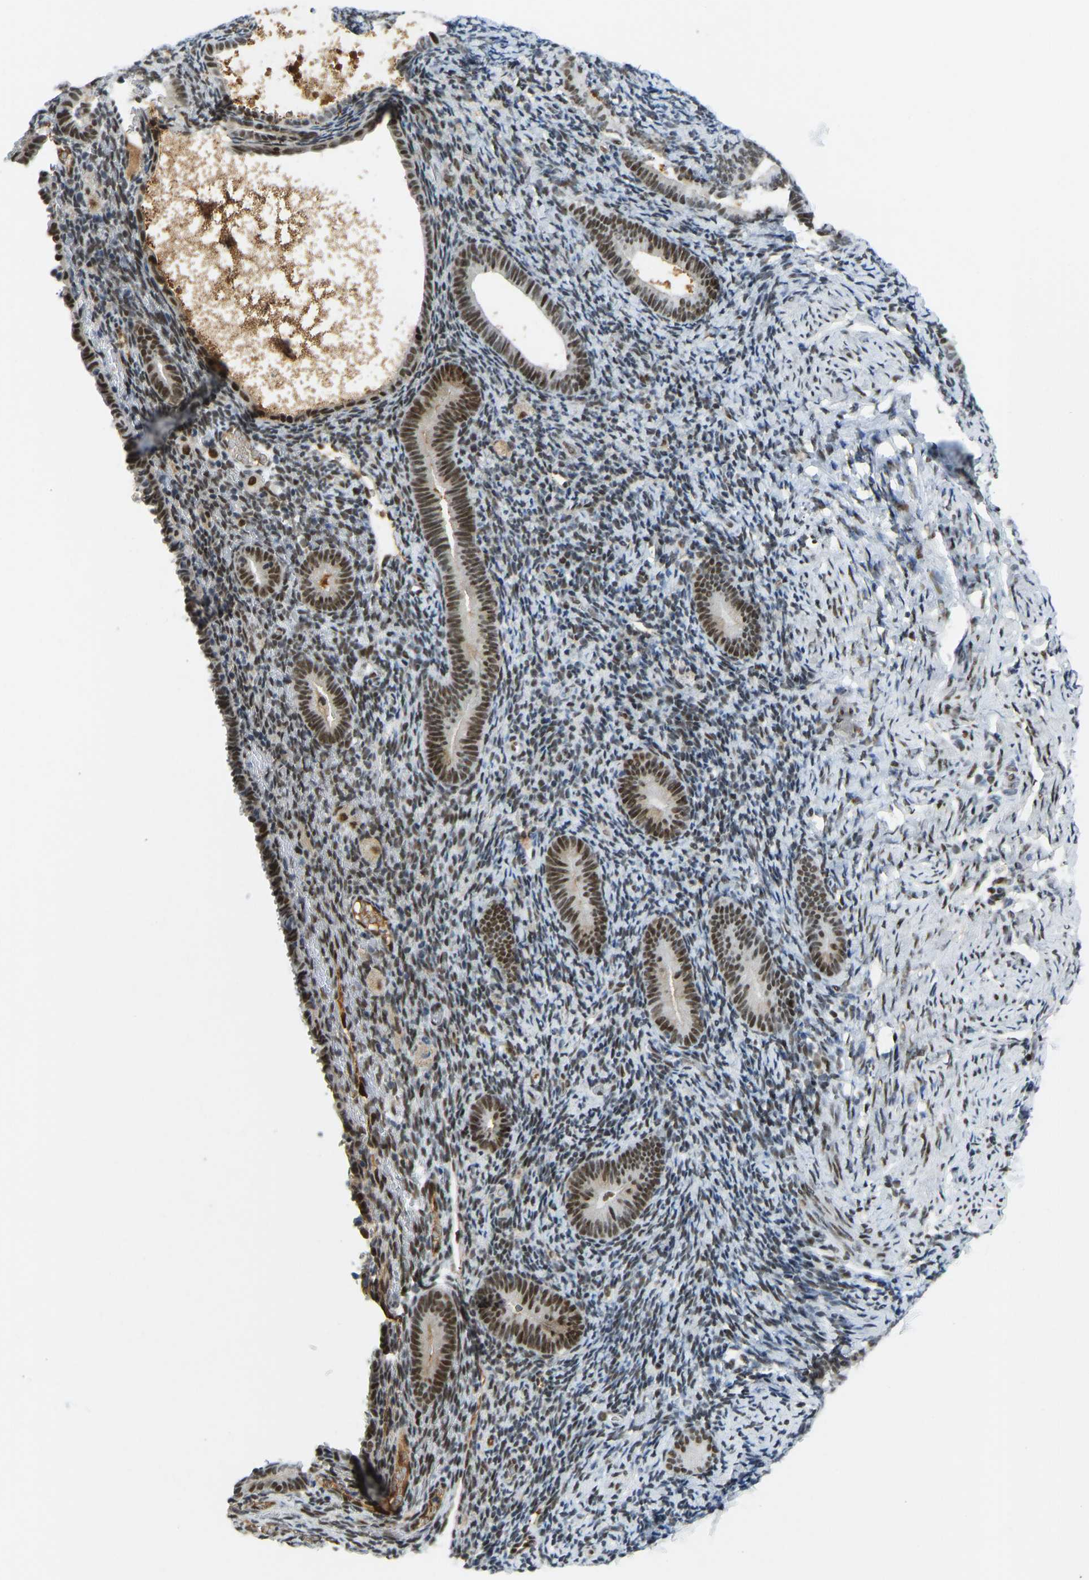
{"staining": {"intensity": "strong", "quantity": "25%-75%", "location": "nuclear"}, "tissue": "endometrium", "cell_type": "Cells in endometrial stroma", "image_type": "normal", "snomed": [{"axis": "morphology", "description": "Normal tissue, NOS"}, {"axis": "topography", "description": "Endometrium"}], "caption": "Strong nuclear expression for a protein is appreciated in approximately 25%-75% of cells in endometrial stroma of benign endometrium using immunohistochemistry (IHC).", "gene": "FOXK1", "patient": {"sex": "female", "age": 51}}